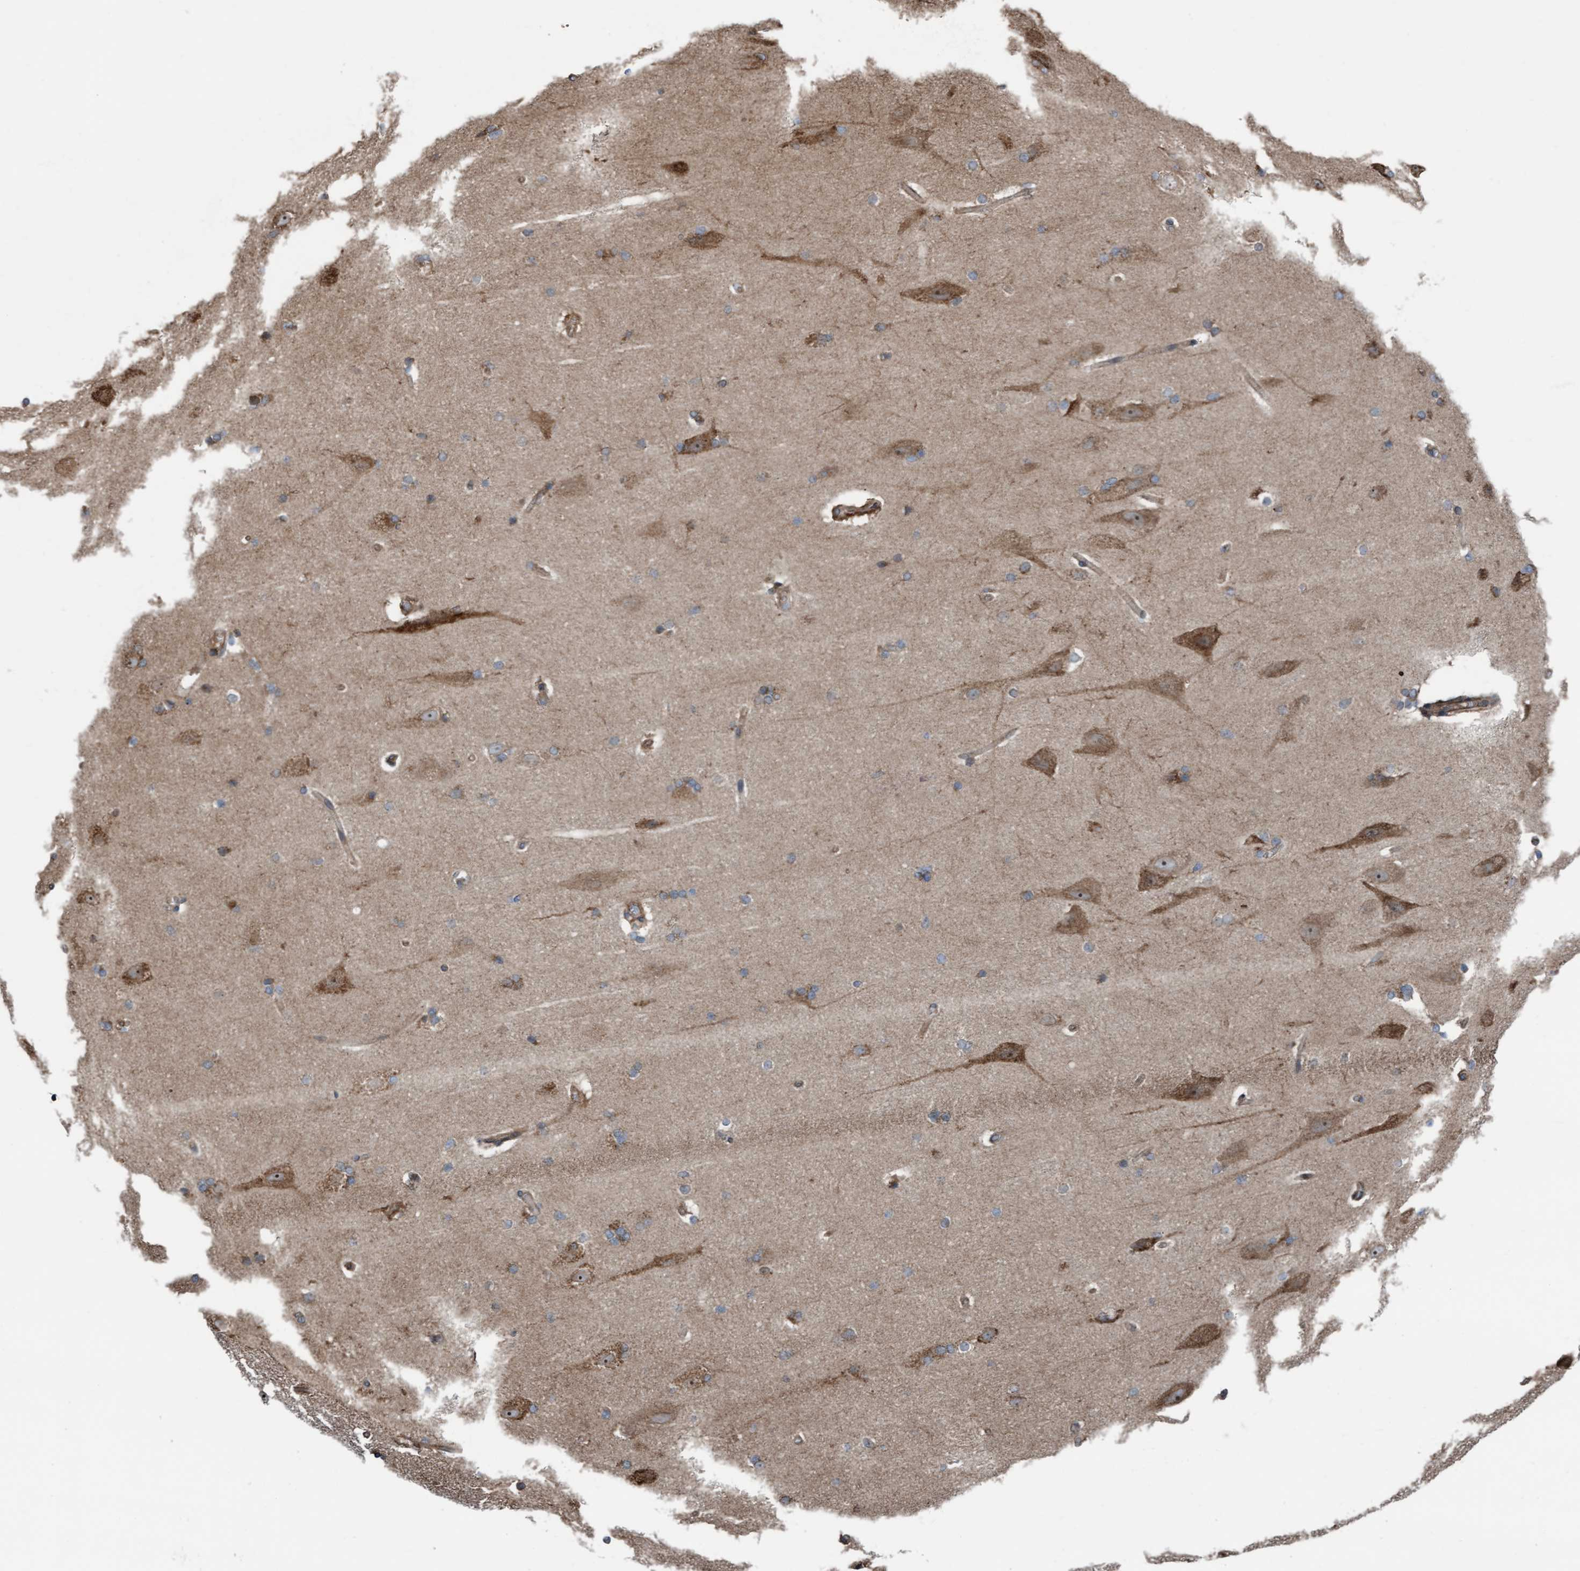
{"staining": {"intensity": "weak", "quantity": "25%-75%", "location": "cytoplasmic/membranous"}, "tissue": "cerebral cortex", "cell_type": "Endothelial cells", "image_type": "normal", "snomed": [{"axis": "morphology", "description": "Normal tissue, NOS"}, {"axis": "topography", "description": "Cerebral cortex"}, {"axis": "topography", "description": "Hippocampus"}], "caption": "Immunohistochemical staining of normal human cerebral cortex displays 25%-75% levels of weak cytoplasmic/membranous protein staining in about 25%-75% of endothelial cells. (Stains: DAB (3,3'-diaminobenzidine) in brown, nuclei in blue, Microscopy: brightfield microscopy at high magnification).", "gene": "RAP1GAP2", "patient": {"sex": "female", "age": 19}}